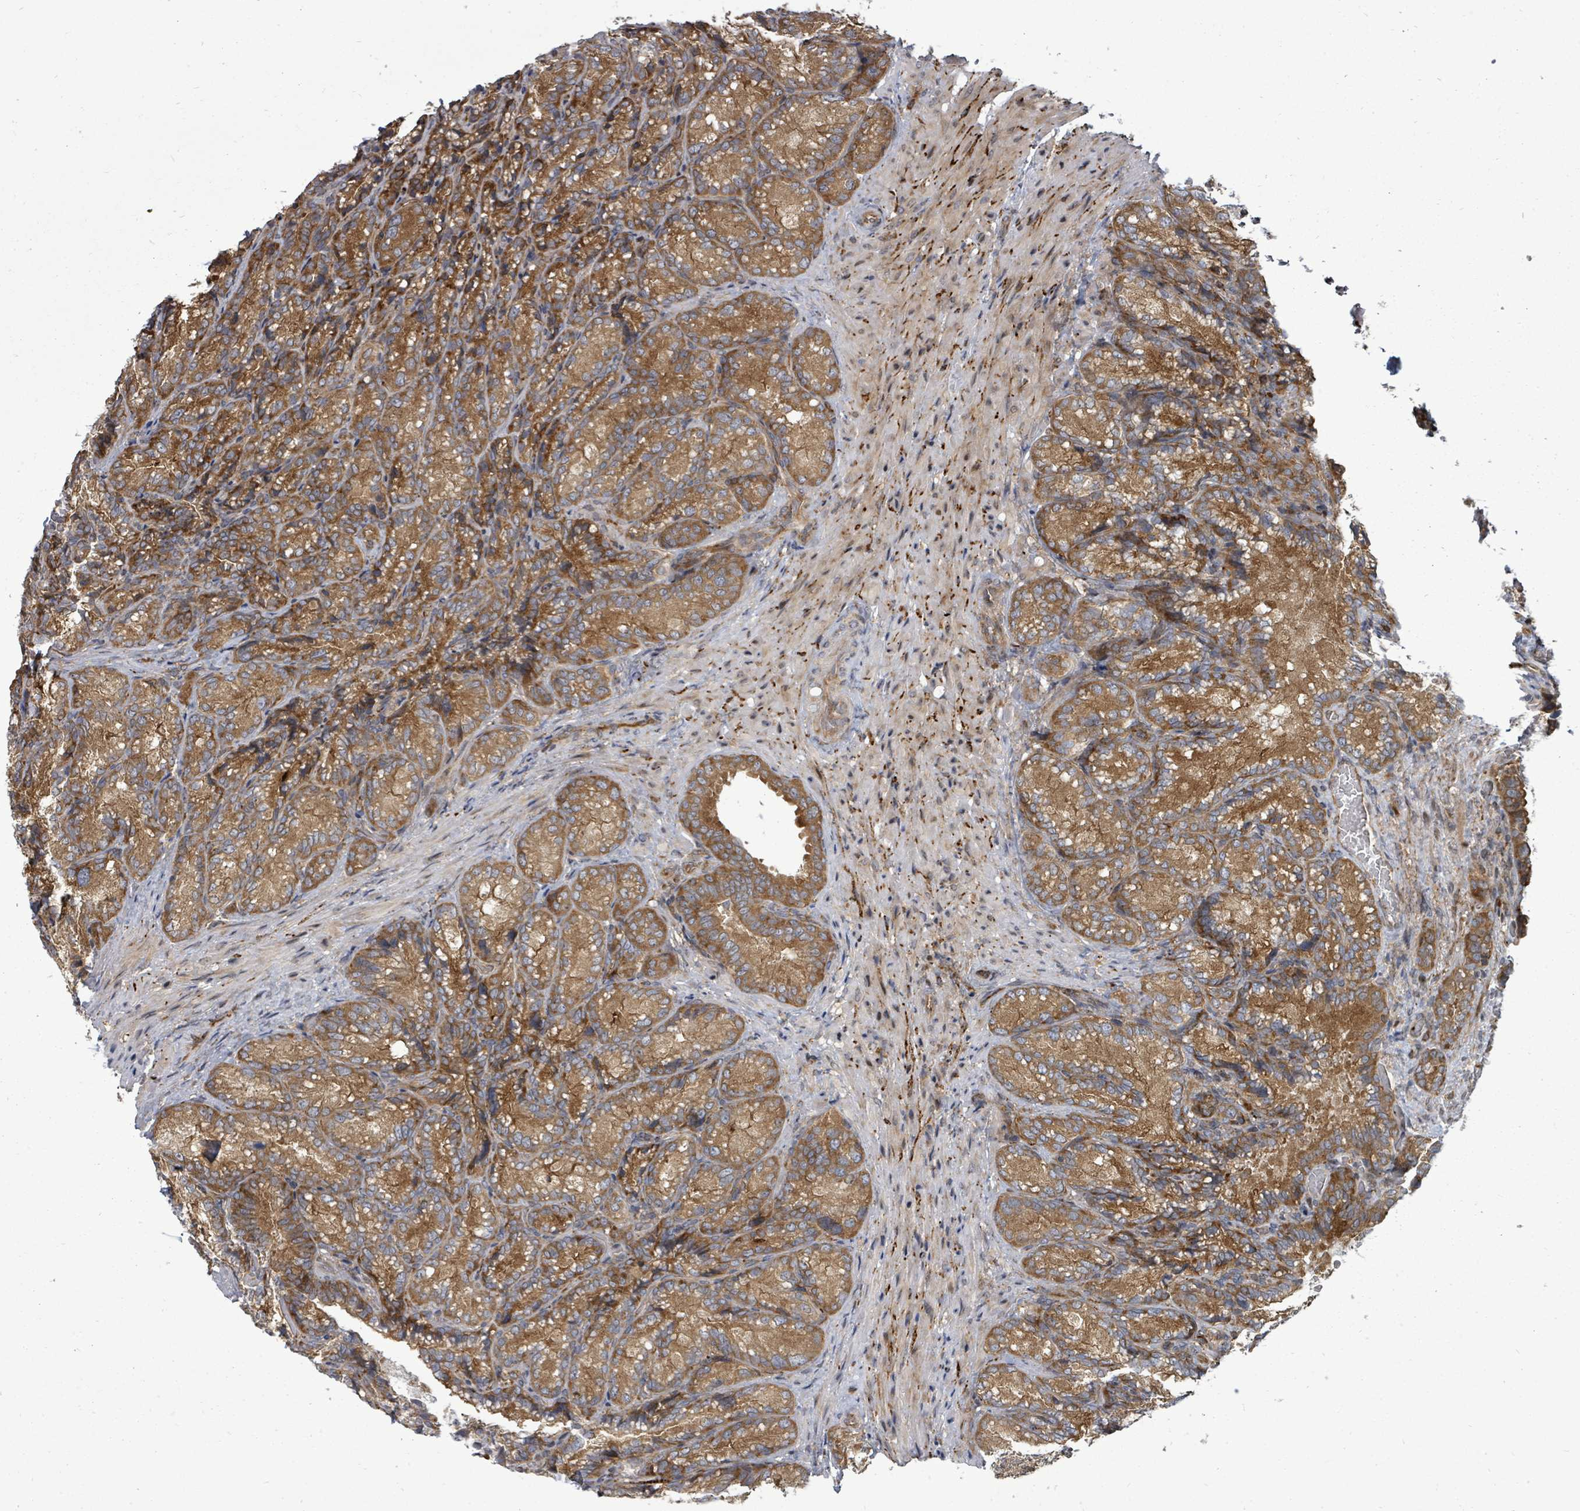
{"staining": {"intensity": "moderate", "quantity": ">75%", "location": "cytoplasmic/membranous"}, "tissue": "seminal vesicle", "cell_type": "Glandular cells", "image_type": "normal", "snomed": [{"axis": "morphology", "description": "Normal tissue, NOS"}, {"axis": "topography", "description": "Seminal veicle"}], "caption": "Immunohistochemistry (IHC) image of normal seminal vesicle: seminal vesicle stained using IHC demonstrates medium levels of moderate protein expression localized specifically in the cytoplasmic/membranous of glandular cells, appearing as a cytoplasmic/membranous brown color.", "gene": "EIF3CL", "patient": {"sex": "male", "age": 58}}